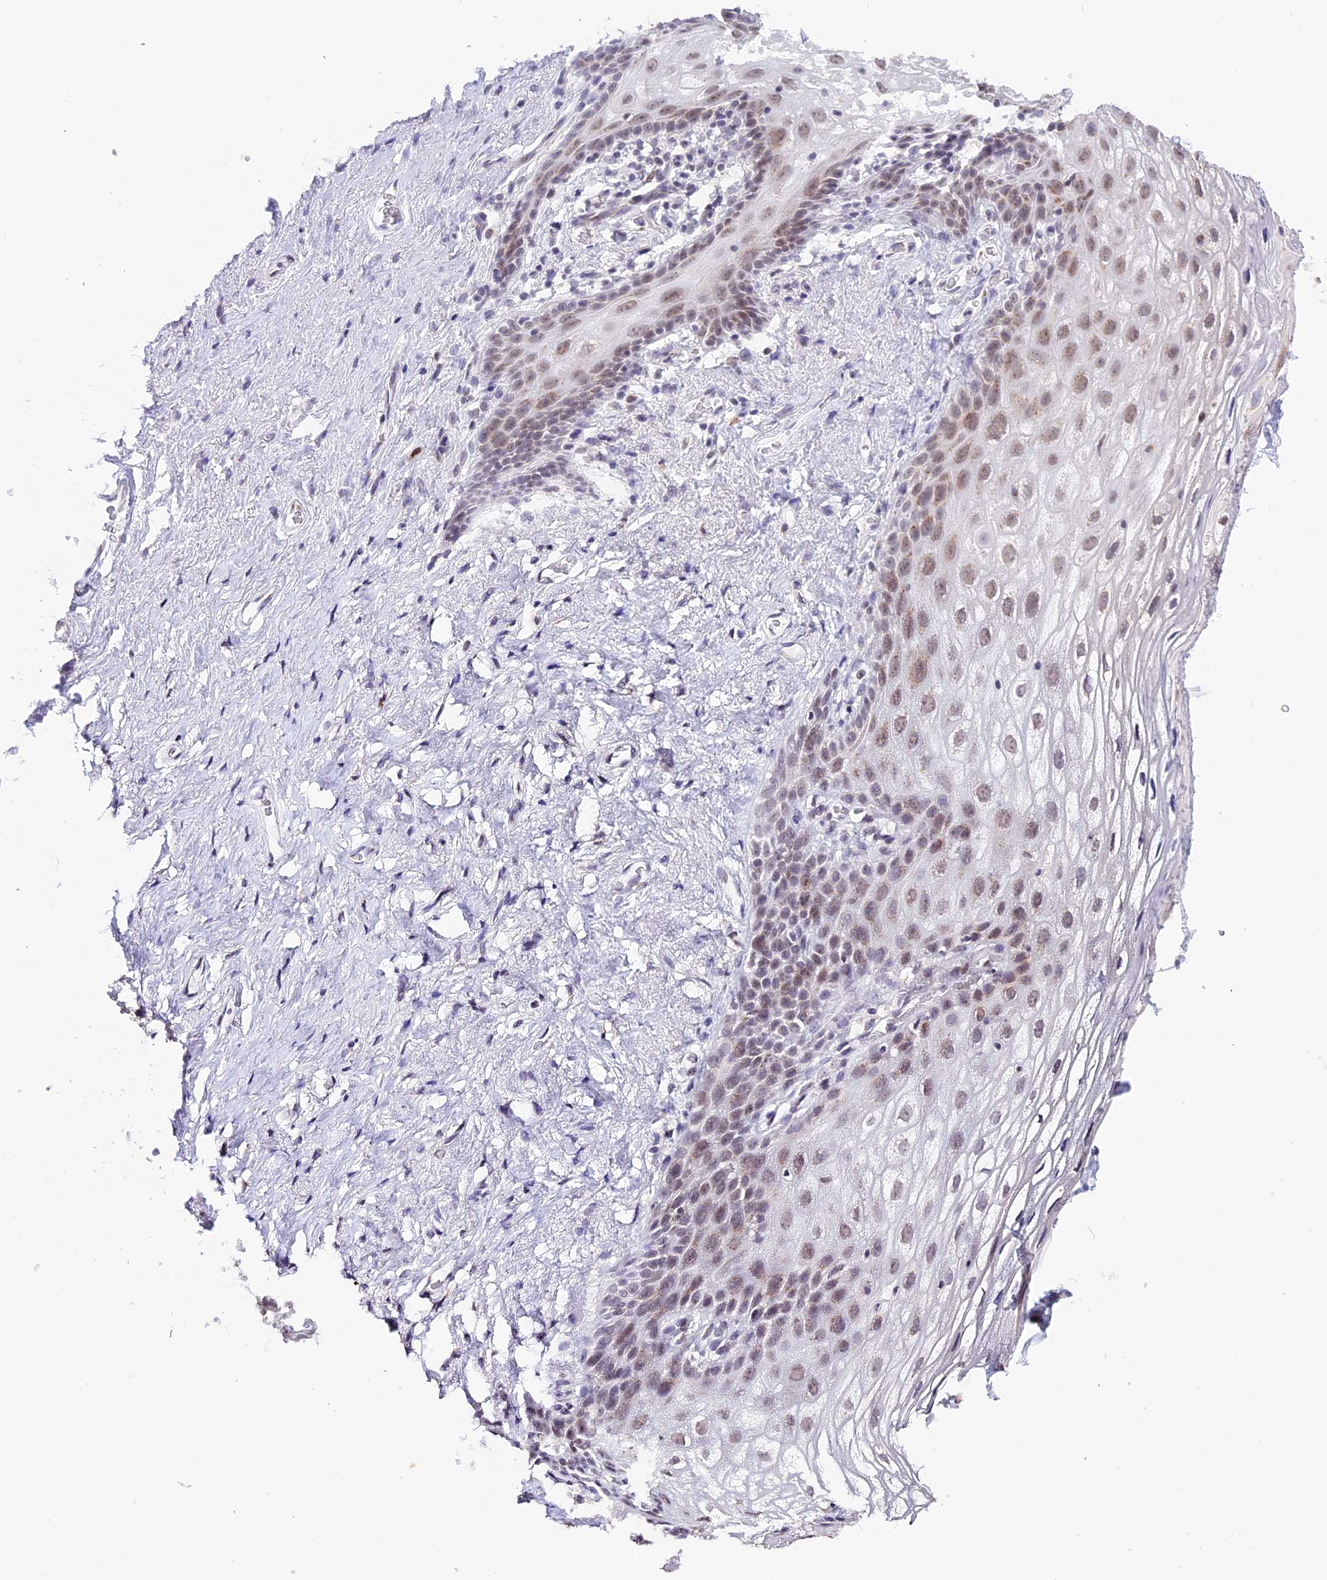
{"staining": {"intensity": "weak", "quantity": "25%-75%", "location": "nuclear"}, "tissue": "vagina", "cell_type": "Squamous epithelial cells", "image_type": "normal", "snomed": [{"axis": "morphology", "description": "Normal tissue, NOS"}, {"axis": "topography", "description": "Vagina"}, {"axis": "topography", "description": "Peripheral nerve tissue"}], "caption": "A brown stain highlights weak nuclear staining of a protein in squamous epithelial cells of benign human vagina.", "gene": "HEATR5B", "patient": {"sex": "female", "age": 71}}